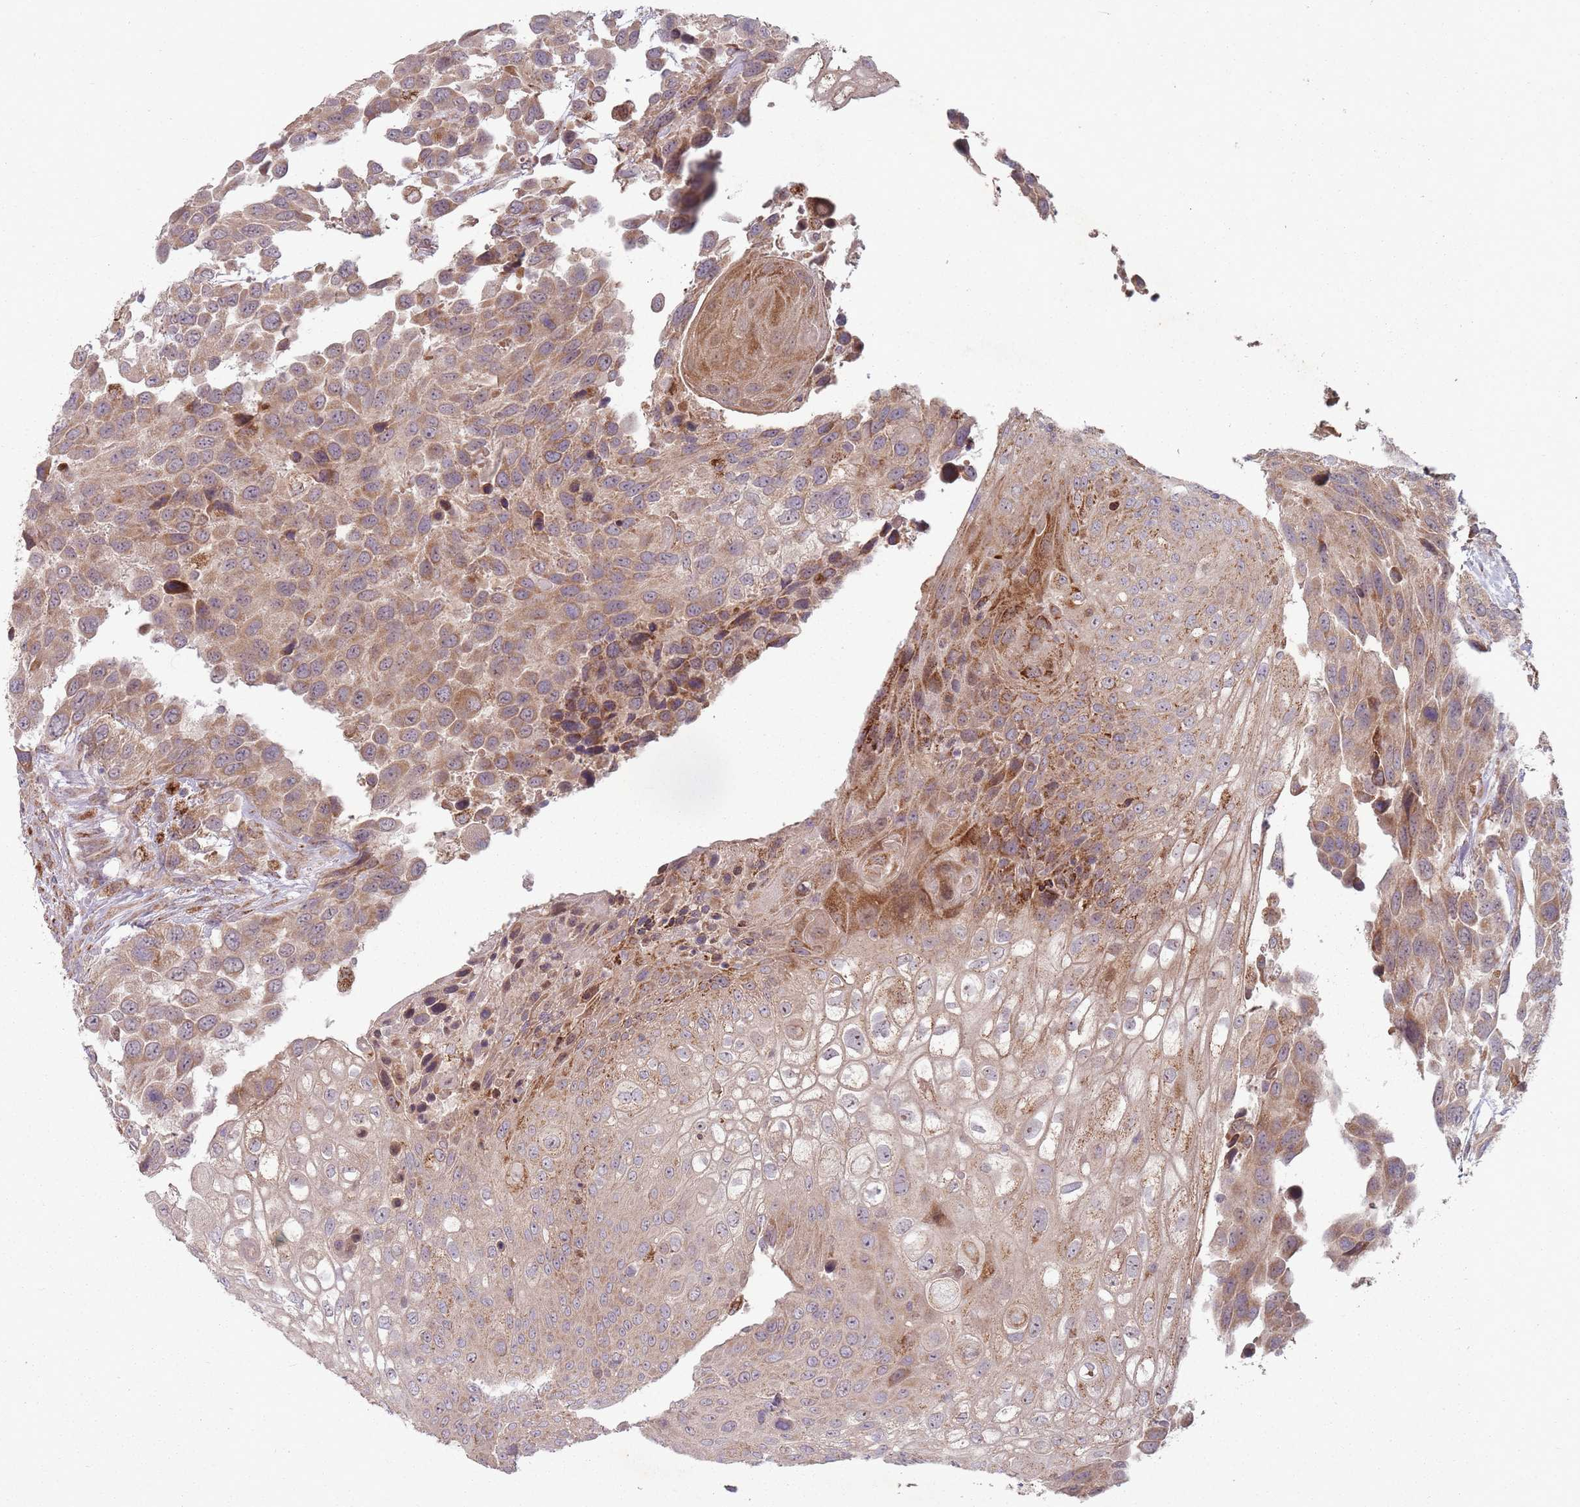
{"staining": {"intensity": "moderate", "quantity": ">75%", "location": "cytoplasmic/membranous"}, "tissue": "urothelial cancer", "cell_type": "Tumor cells", "image_type": "cancer", "snomed": [{"axis": "morphology", "description": "Urothelial carcinoma, High grade"}, {"axis": "topography", "description": "Urinary bladder"}], "caption": "Tumor cells display moderate cytoplasmic/membranous expression in about >75% of cells in urothelial carcinoma (high-grade).", "gene": "OR10Q1", "patient": {"sex": "female", "age": 70}}